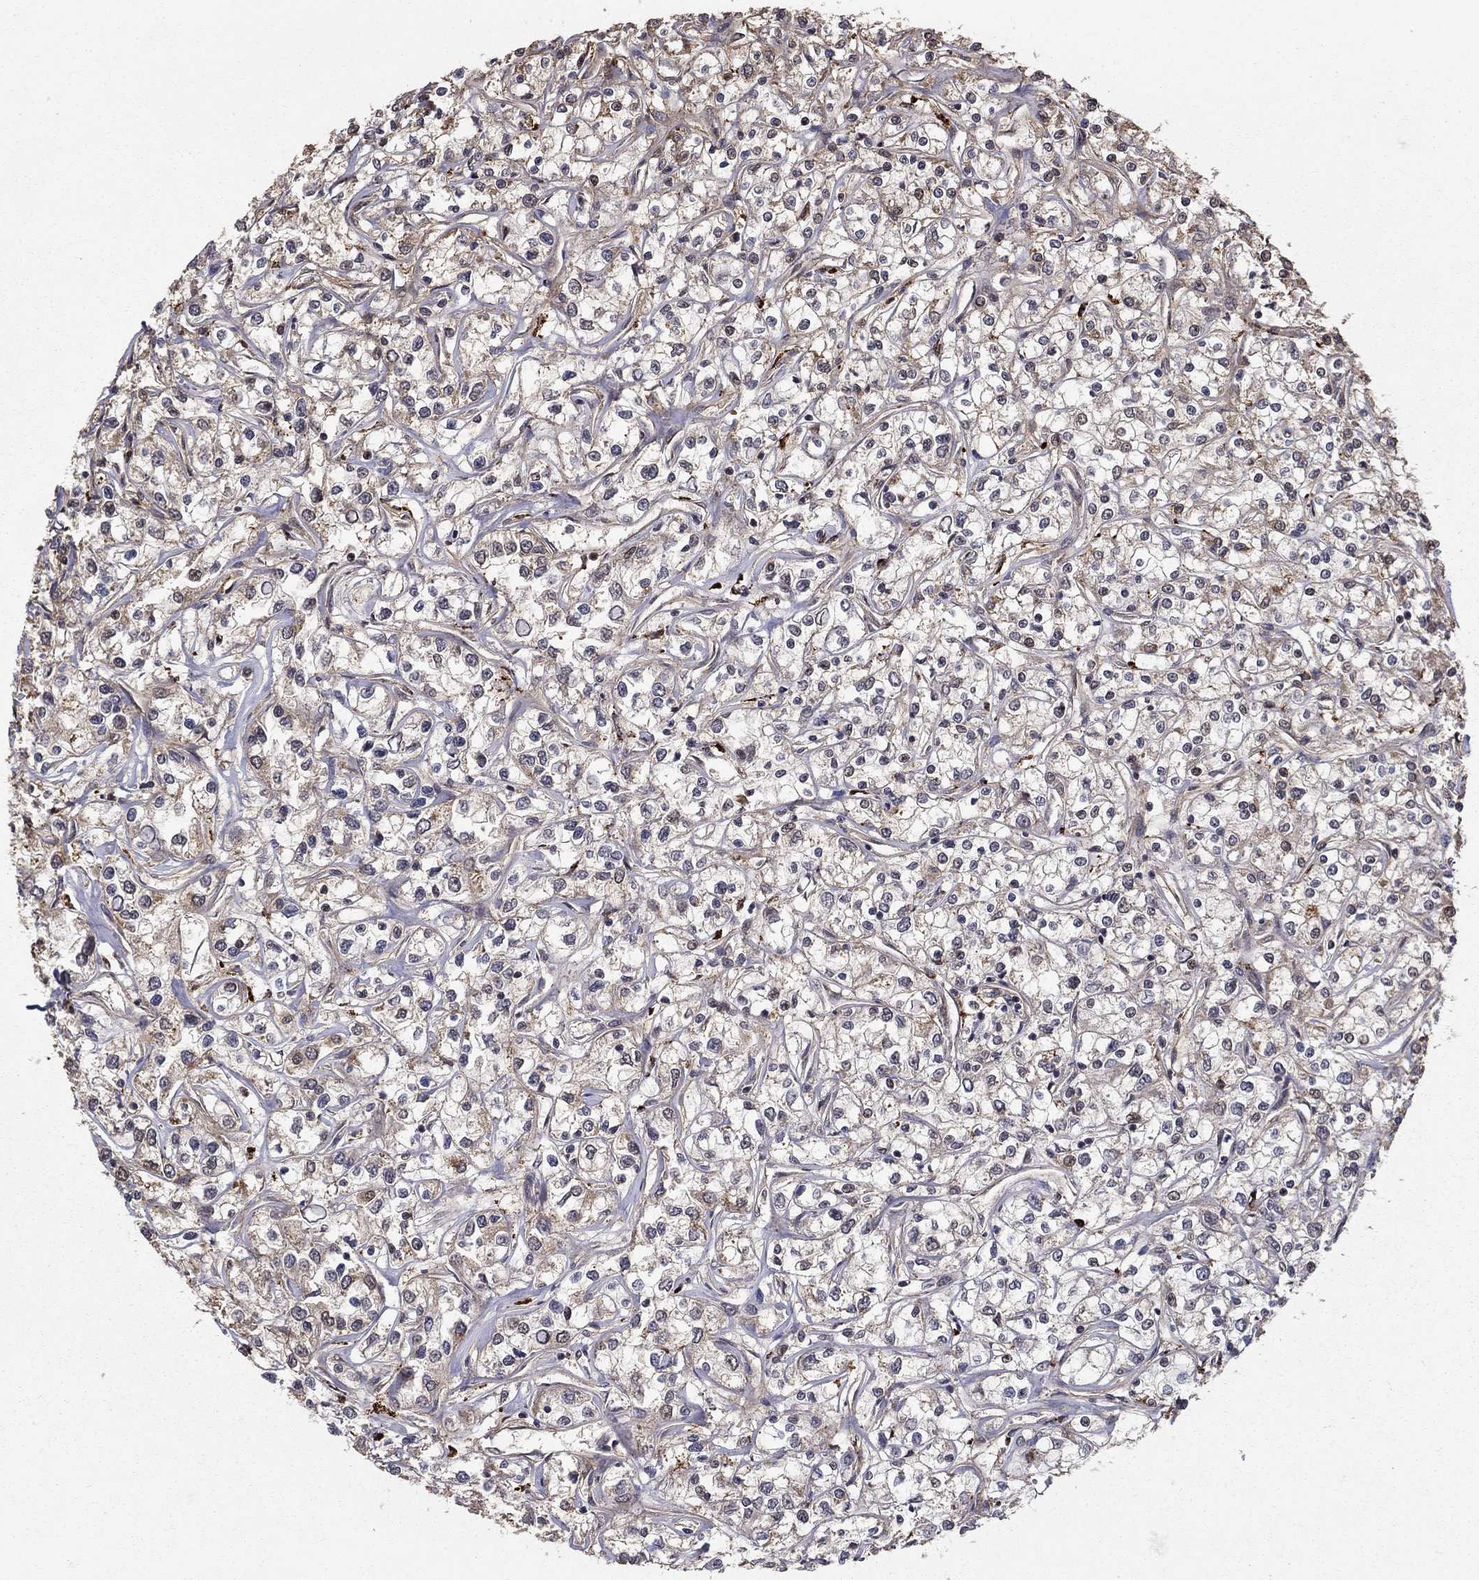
{"staining": {"intensity": "weak", "quantity": "<25%", "location": "cytoplasmic/membranous"}, "tissue": "renal cancer", "cell_type": "Tumor cells", "image_type": "cancer", "snomed": [{"axis": "morphology", "description": "Adenocarcinoma, NOS"}, {"axis": "topography", "description": "Kidney"}], "caption": "DAB (3,3'-diaminobenzidine) immunohistochemical staining of human adenocarcinoma (renal) demonstrates no significant positivity in tumor cells.", "gene": "ACOT13", "patient": {"sex": "female", "age": 59}}